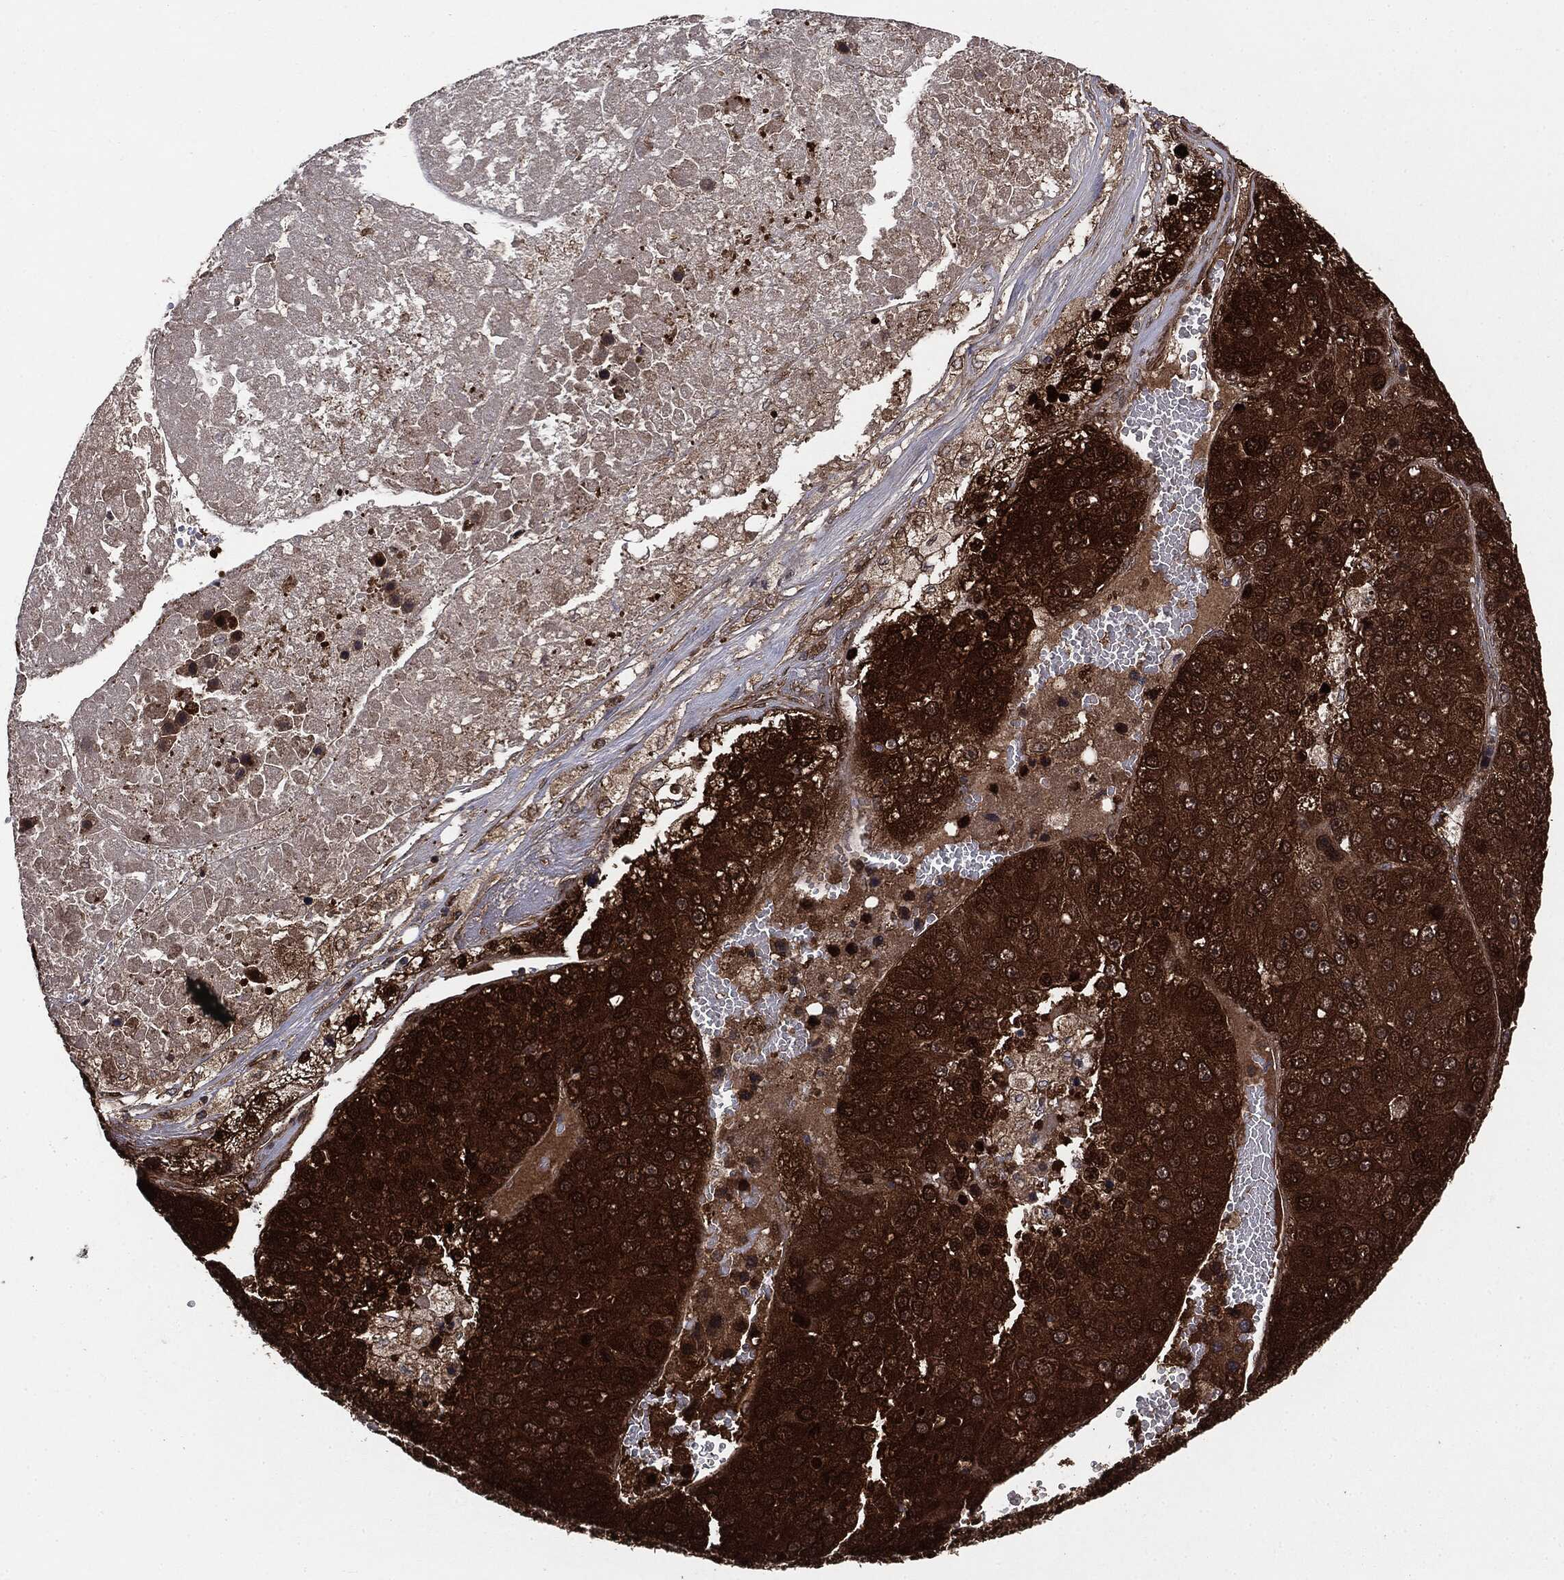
{"staining": {"intensity": "strong", "quantity": ">75%", "location": "cytoplasmic/membranous"}, "tissue": "liver cancer", "cell_type": "Tumor cells", "image_type": "cancer", "snomed": [{"axis": "morphology", "description": "Carcinoma, Hepatocellular, NOS"}, {"axis": "topography", "description": "Liver"}], "caption": "Brown immunohistochemical staining in human liver cancer exhibits strong cytoplasmic/membranous positivity in about >75% of tumor cells.", "gene": "NME1", "patient": {"sex": "female", "age": 73}}